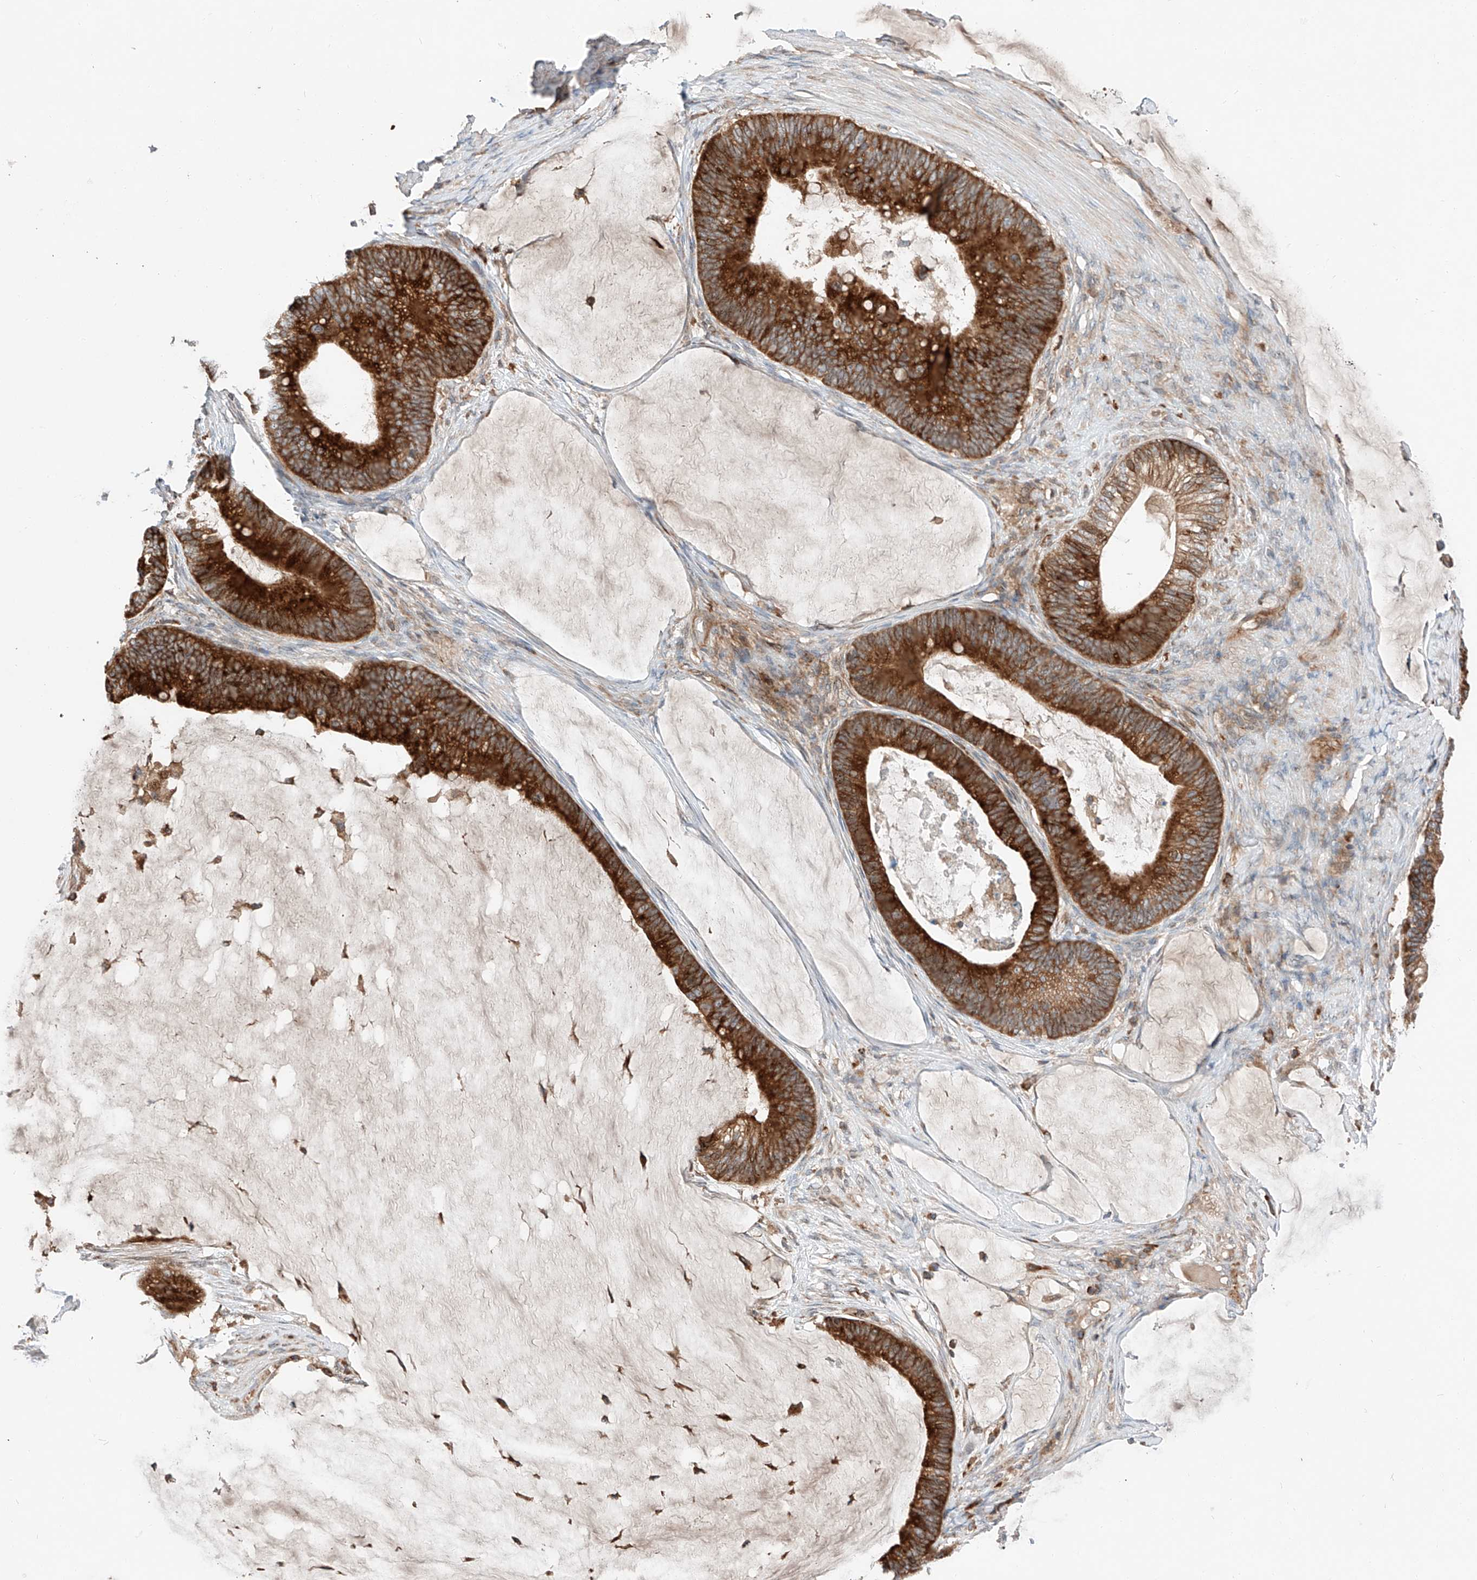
{"staining": {"intensity": "strong", "quantity": ">75%", "location": "cytoplasmic/membranous"}, "tissue": "ovarian cancer", "cell_type": "Tumor cells", "image_type": "cancer", "snomed": [{"axis": "morphology", "description": "Cystadenocarcinoma, mucinous, NOS"}, {"axis": "topography", "description": "Ovary"}], "caption": "Protein staining of ovarian mucinous cystadenocarcinoma tissue displays strong cytoplasmic/membranous staining in about >75% of tumor cells. (Brightfield microscopy of DAB IHC at high magnification).", "gene": "RUSC1", "patient": {"sex": "female", "age": 61}}